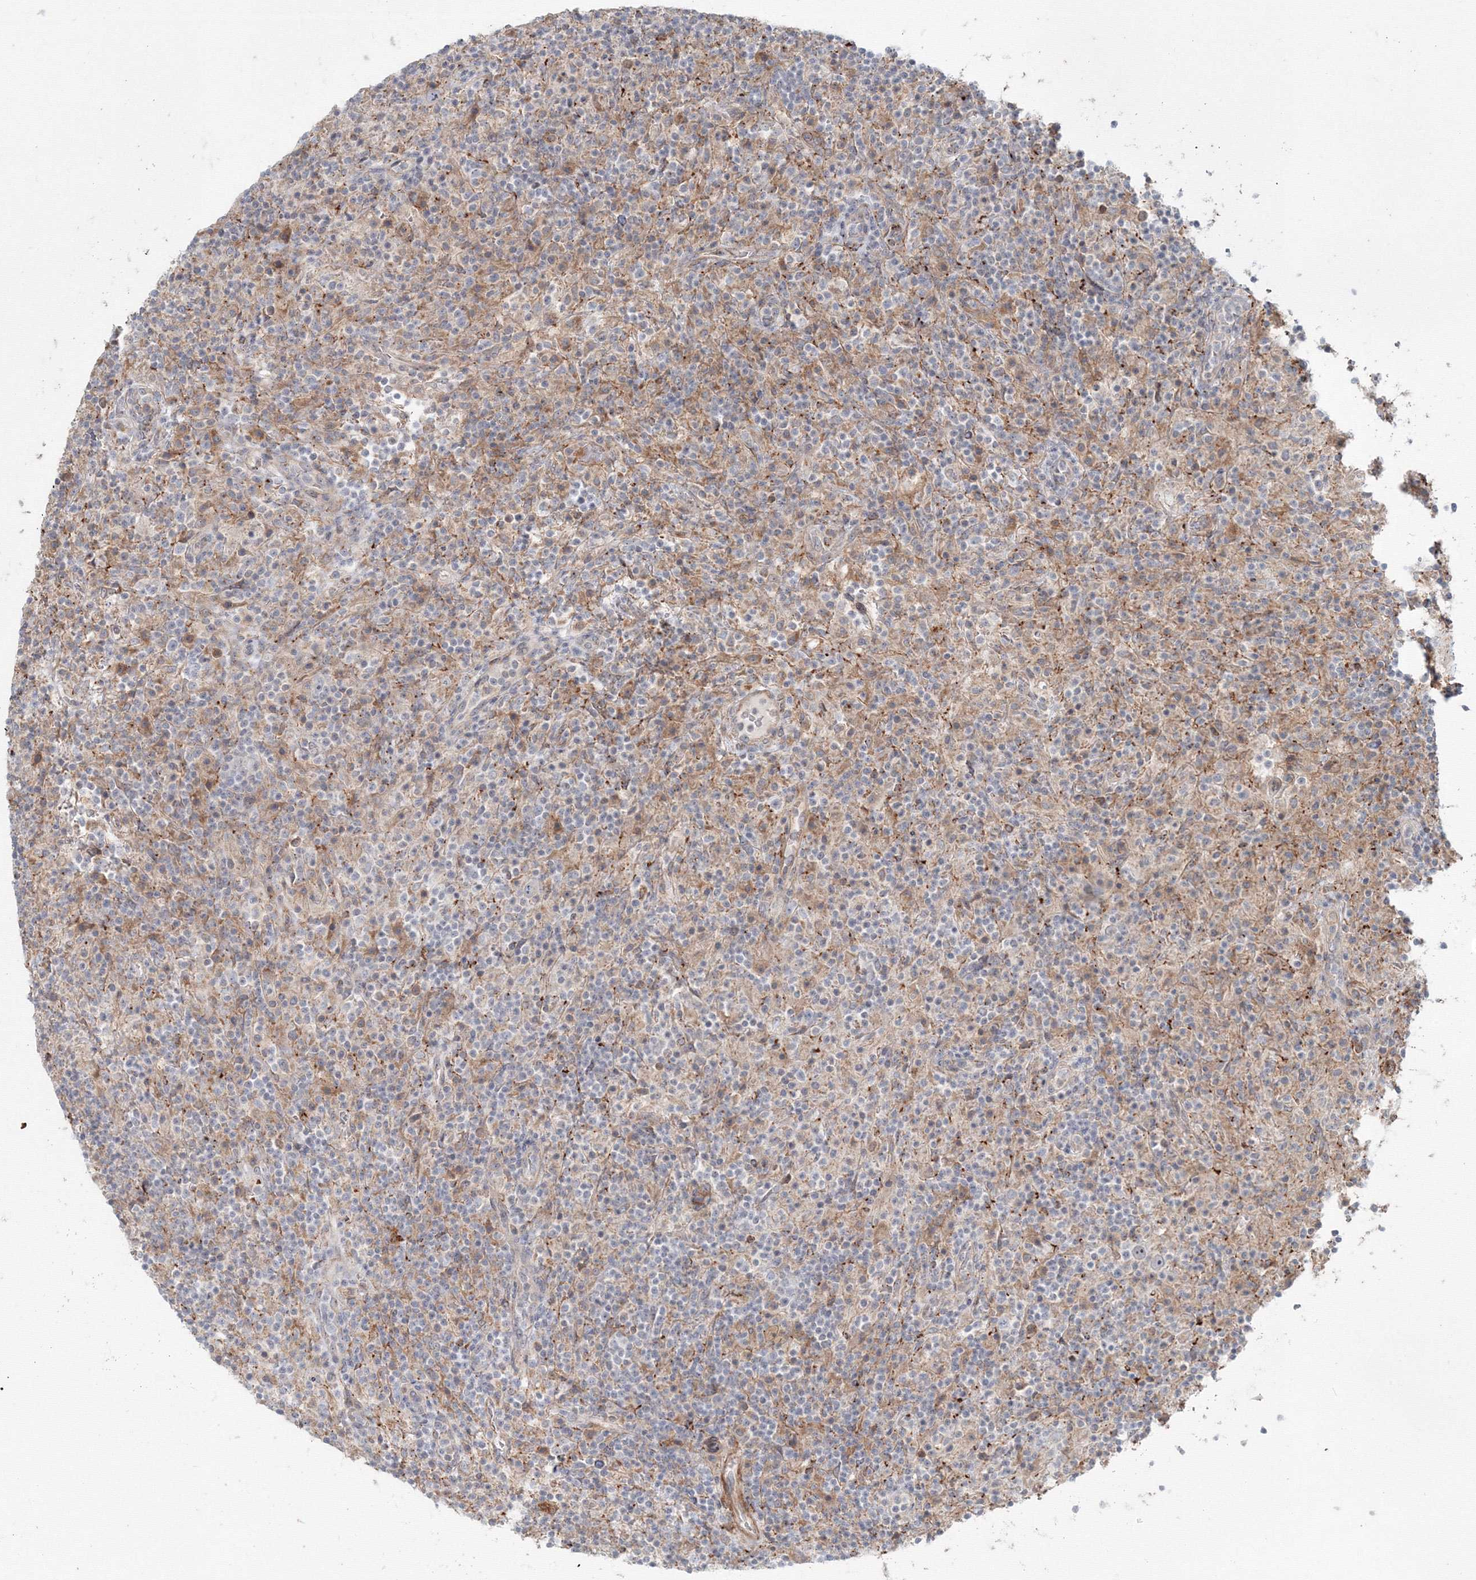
{"staining": {"intensity": "negative", "quantity": "none", "location": "none"}, "tissue": "lymphoma", "cell_type": "Tumor cells", "image_type": "cancer", "snomed": [{"axis": "morphology", "description": "Hodgkin's disease, NOS"}, {"axis": "topography", "description": "Lymph node"}], "caption": "Immunohistochemical staining of human Hodgkin's disease shows no significant positivity in tumor cells. (Brightfield microscopy of DAB immunohistochemistry at high magnification).", "gene": "SH3PXD2A", "patient": {"sex": "male", "age": 70}}